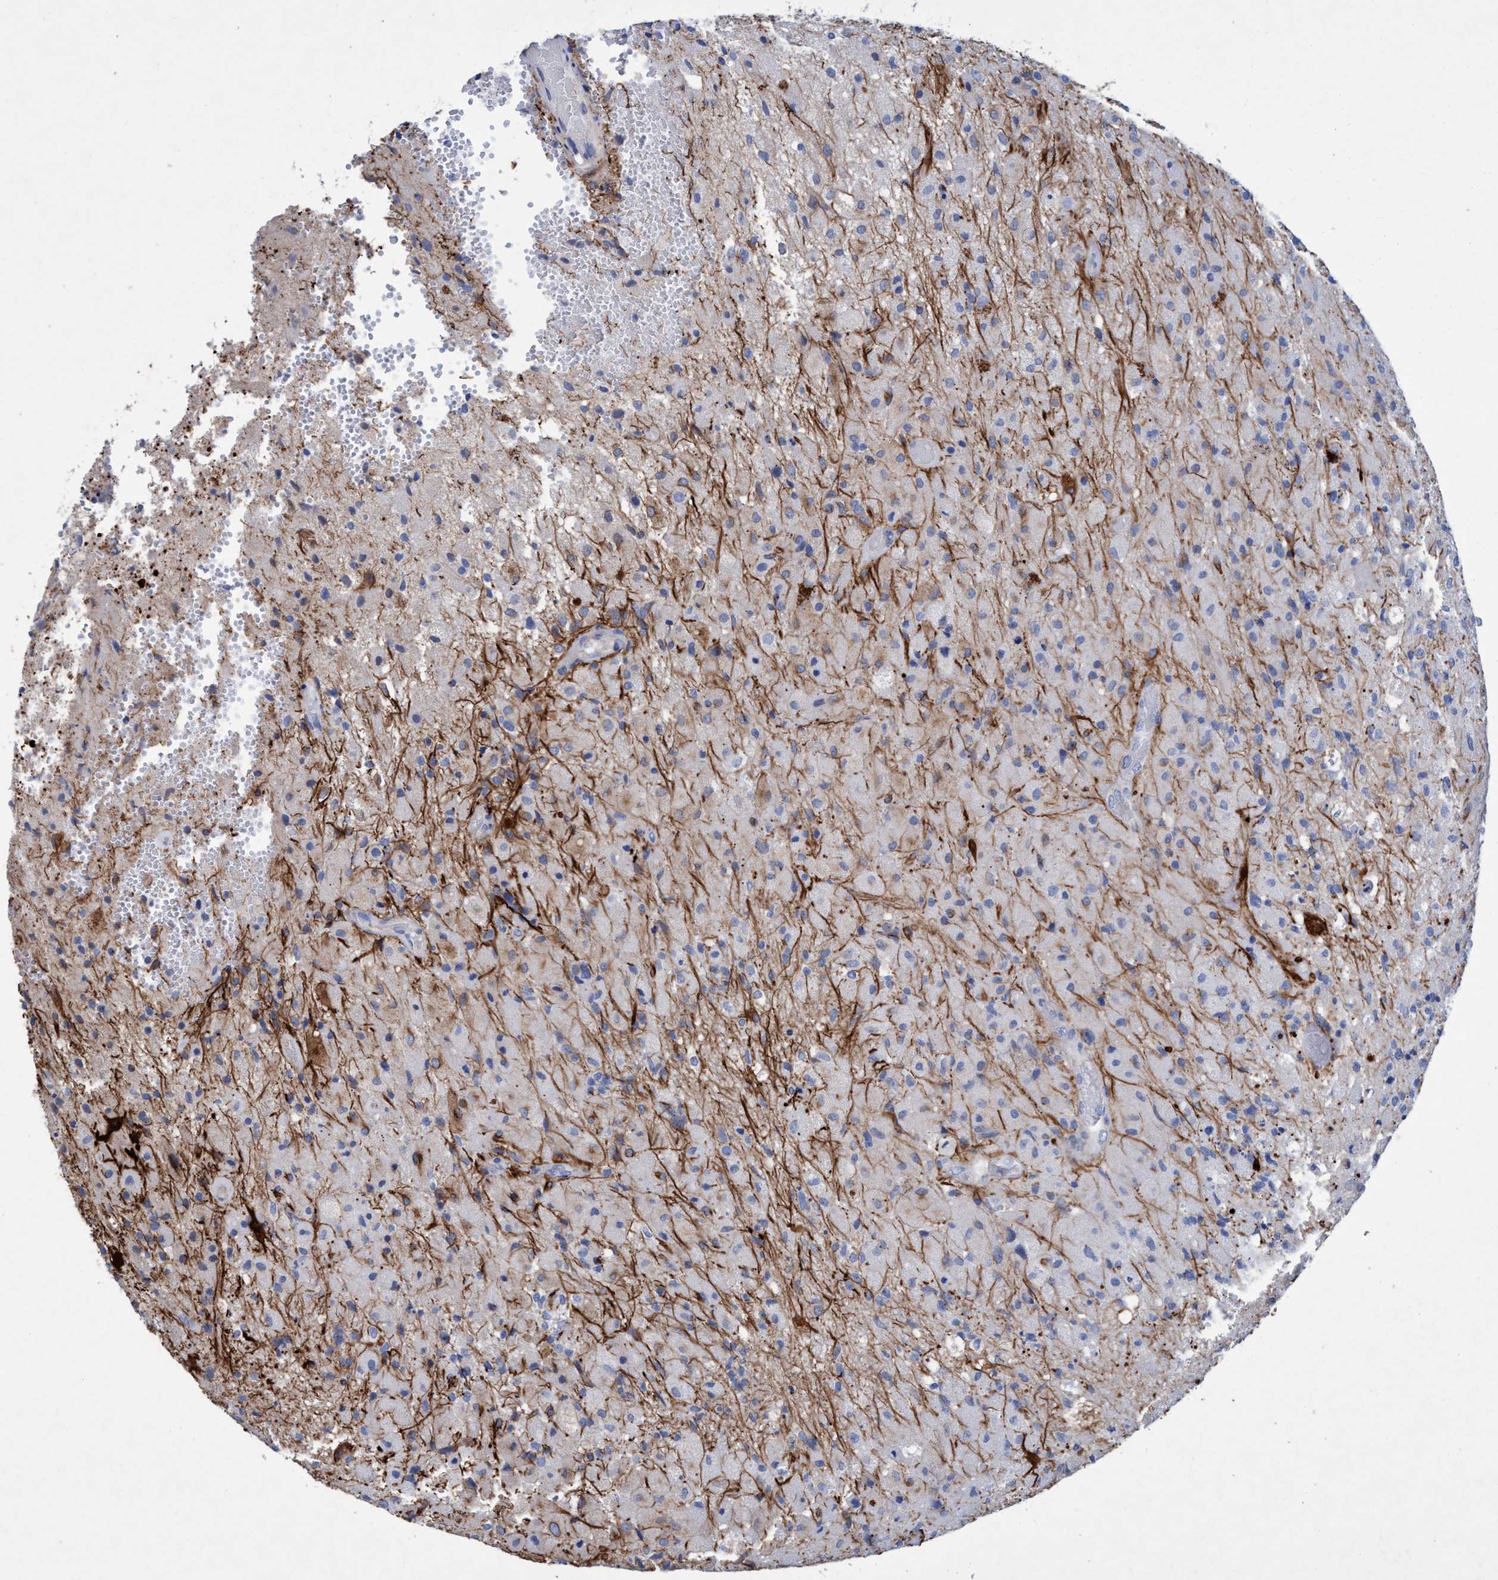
{"staining": {"intensity": "negative", "quantity": "none", "location": "none"}, "tissue": "glioma", "cell_type": "Tumor cells", "image_type": "cancer", "snomed": [{"axis": "morphology", "description": "Normal tissue, NOS"}, {"axis": "morphology", "description": "Glioma, malignant, High grade"}, {"axis": "topography", "description": "Cerebral cortex"}], "caption": "Immunohistochemical staining of malignant glioma (high-grade) exhibits no significant positivity in tumor cells.", "gene": "GULP1", "patient": {"sex": "male", "age": 77}}